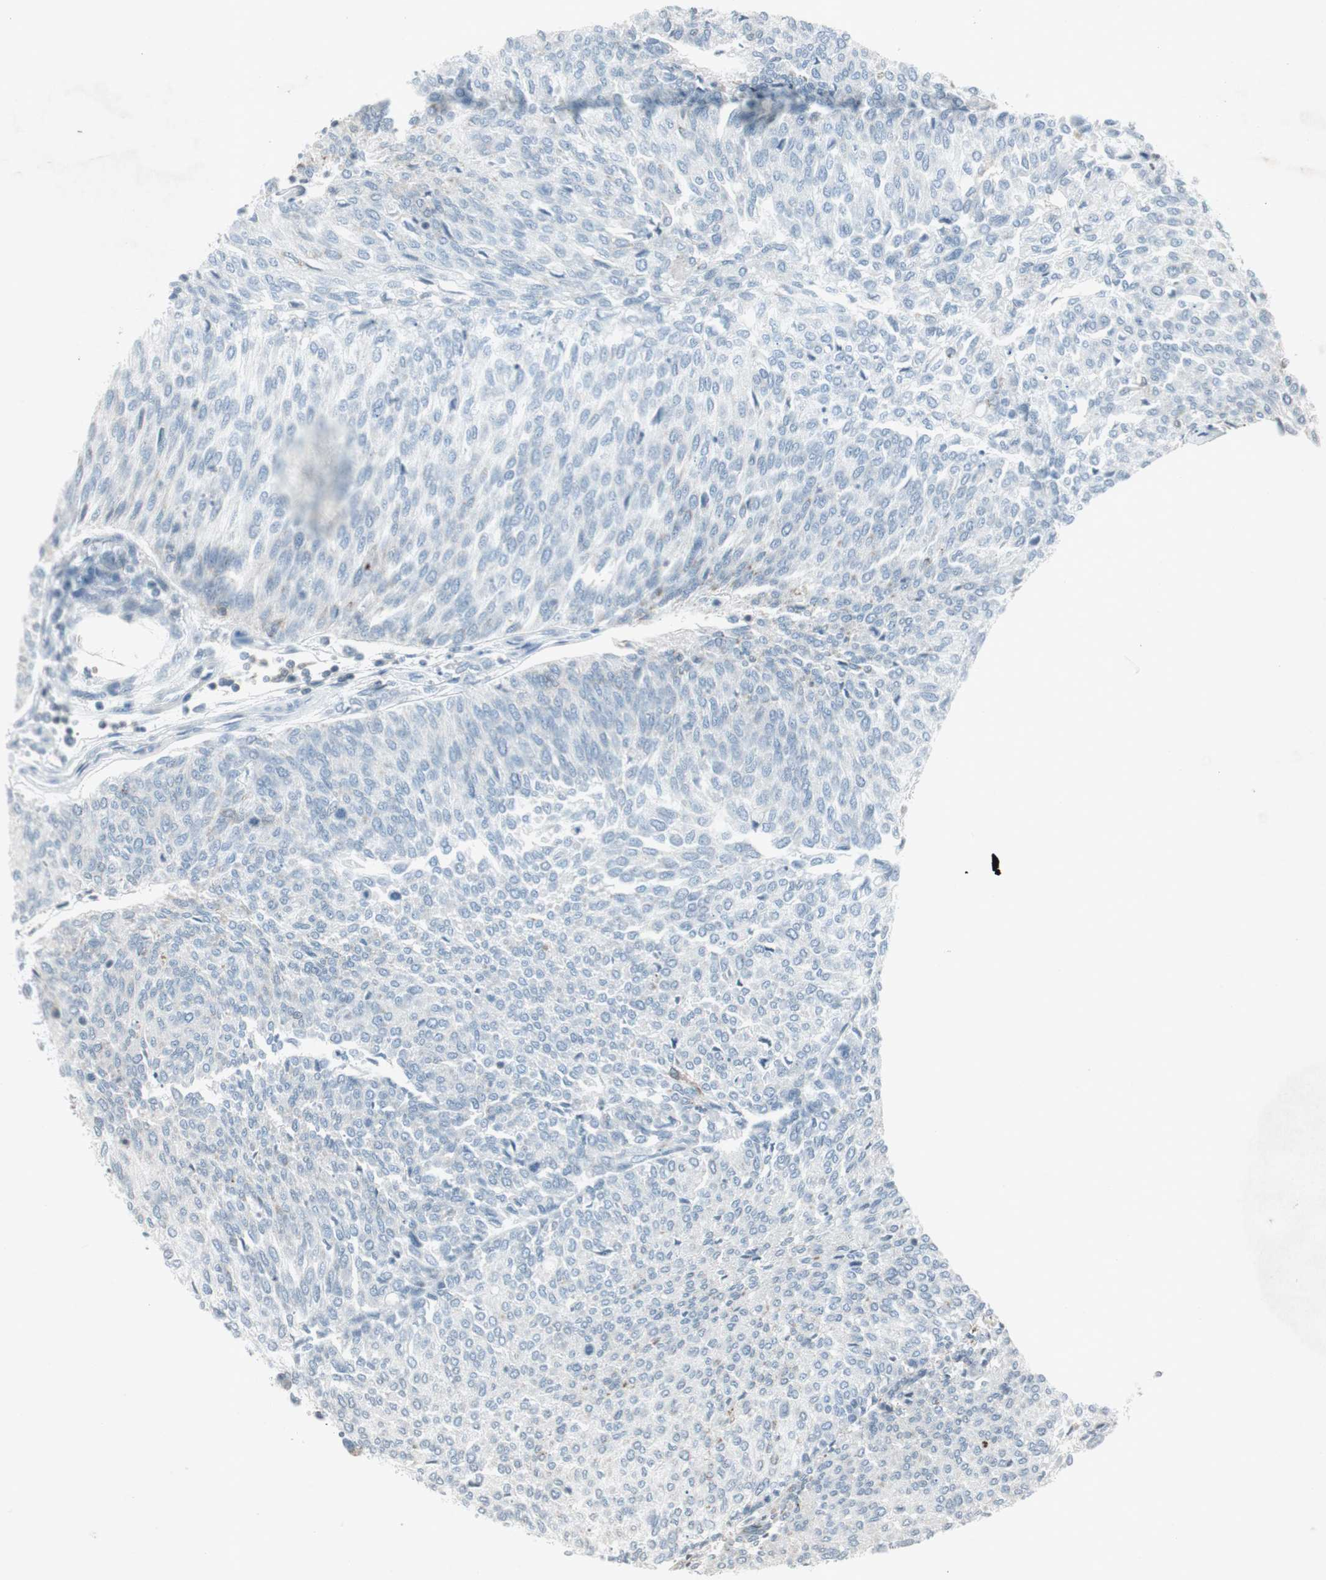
{"staining": {"intensity": "negative", "quantity": "none", "location": "none"}, "tissue": "urothelial cancer", "cell_type": "Tumor cells", "image_type": "cancer", "snomed": [{"axis": "morphology", "description": "Urothelial carcinoma, Low grade"}, {"axis": "topography", "description": "Urinary bladder"}], "caption": "There is no significant positivity in tumor cells of urothelial cancer.", "gene": "ARG2", "patient": {"sex": "female", "age": 79}}